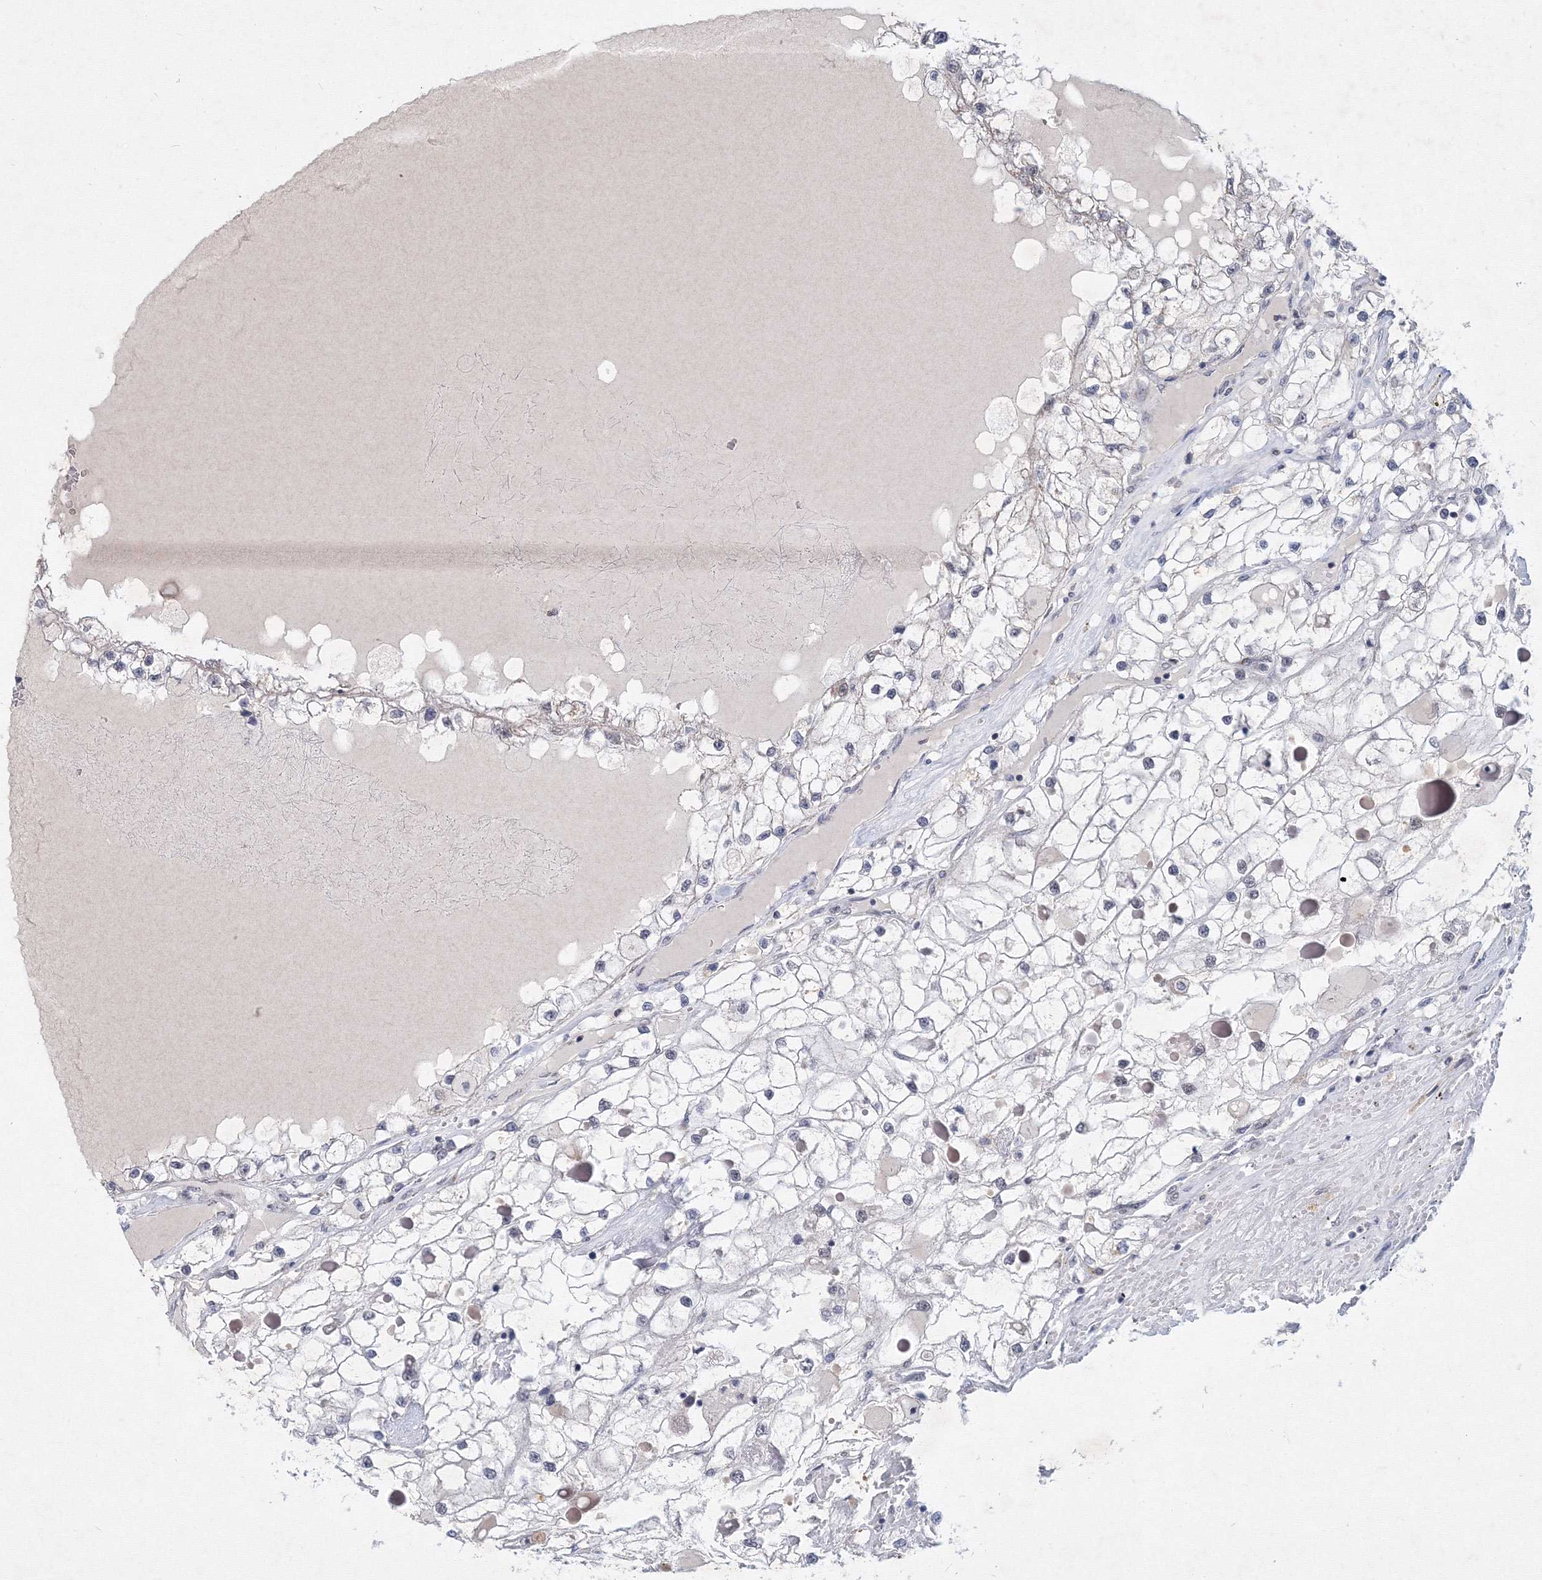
{"staining": {"intensity": "negative", "quantity": "none", "location": "none"}, "tissue": "renal cancer", "cell_type": "Tumor cells", "image_type": "cancer", "snomed": [{"axis": "morphology", "description": "Adenocarcinoma, NOS"}, {"axis": "topography", "description": "Kidney"}], "caption": "An image of renal adenocarcinoma stained for a protein demonstrates no brown staining in tumor cells.", "gene": "SF3B6", "patient": {"sex": "male", "age": 68}}